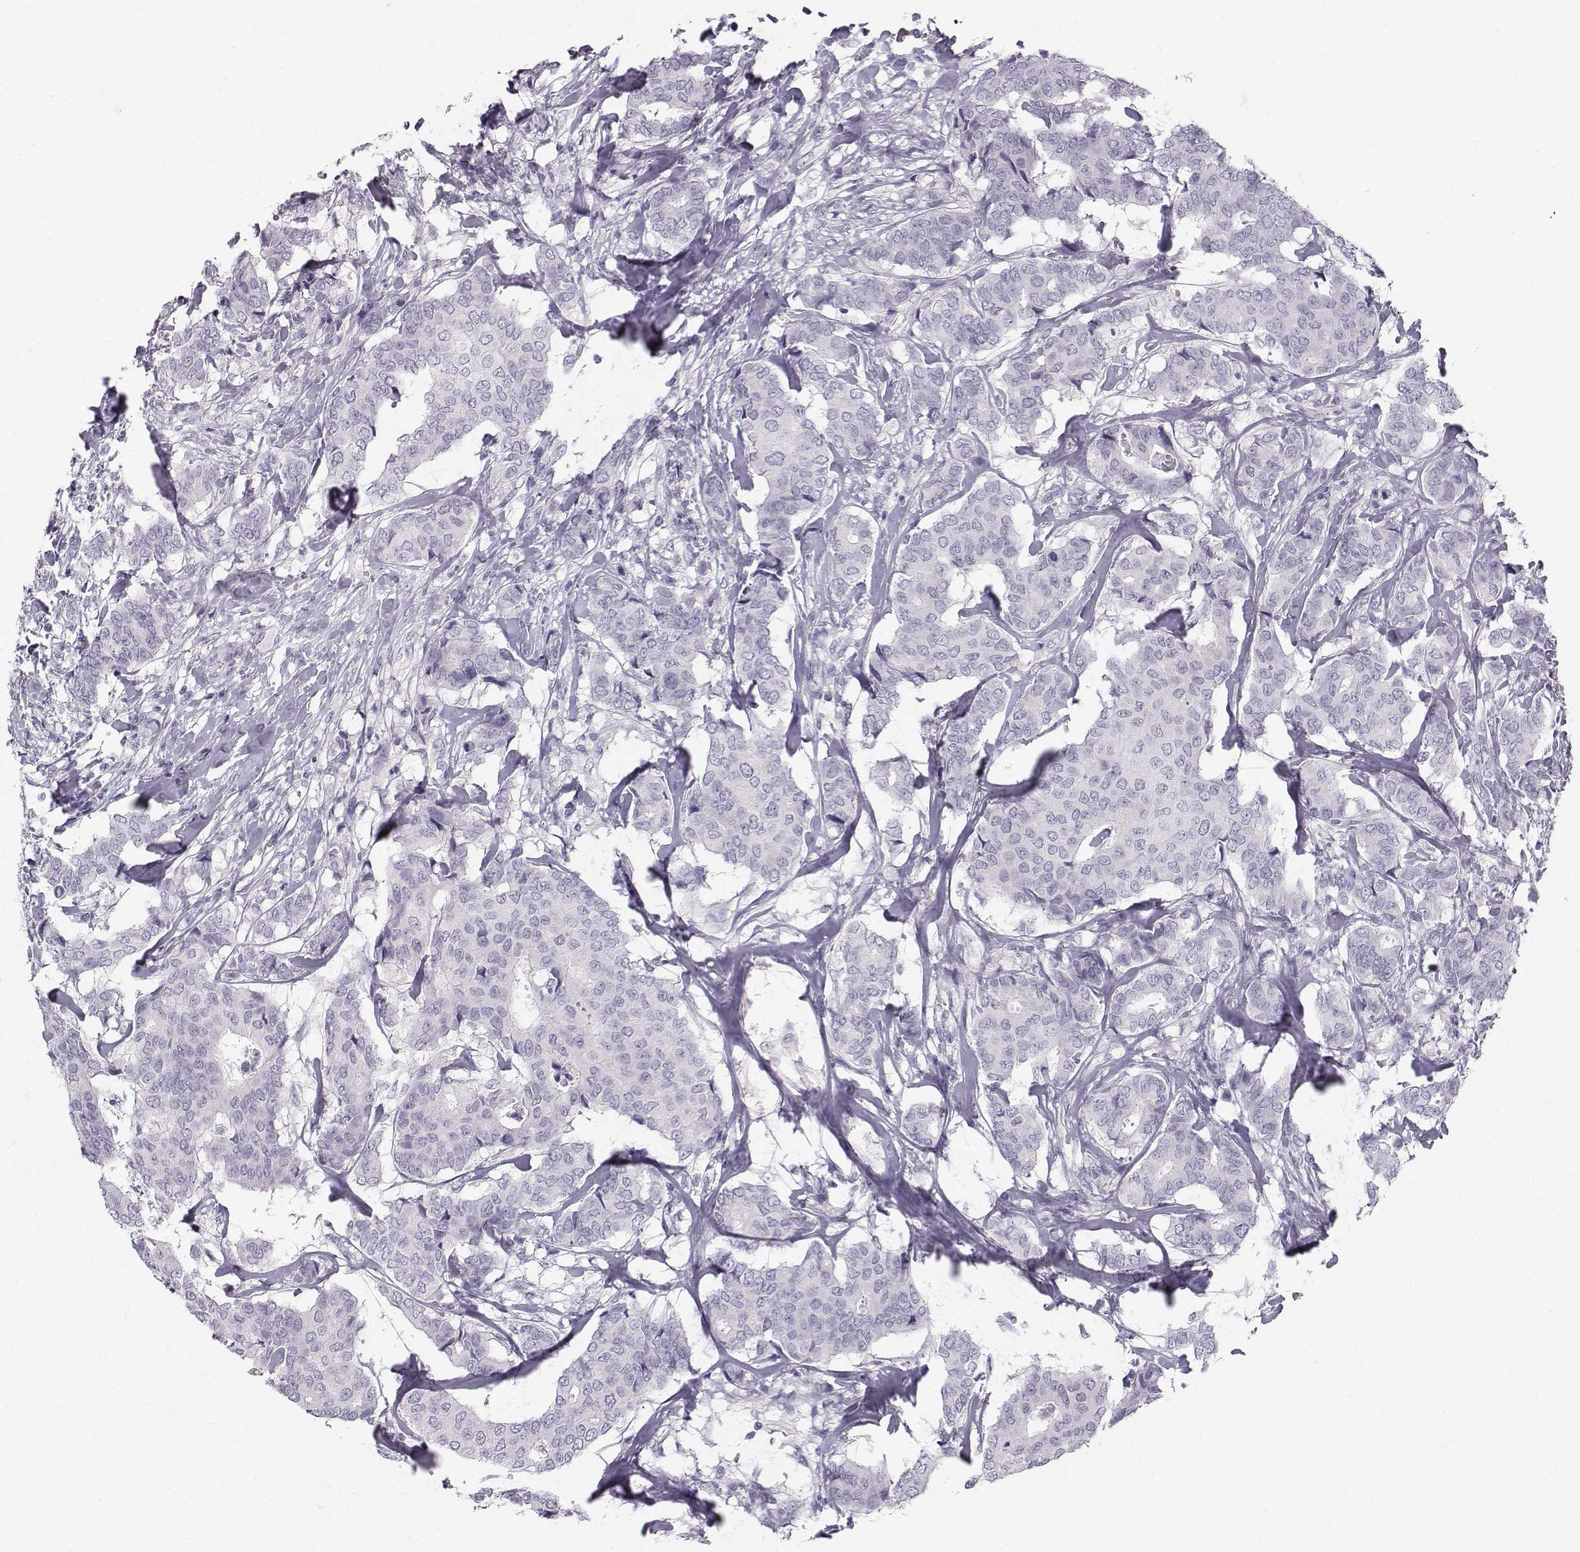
{"staining": {"intensity": "negative", "quantity": "none", "location": "none"}, "tissue": "breast cancer", "cell_type": "Tumor cells", "image_type": "cancer", "snomed": [{"axis": "morphology", "description": "Duct carcinoma"}, {"axis": "topography", "description": "Breast"}], "caption": "A photomicrograph of human breast cancer is negative for staining in tumor cells.", "gene": "SYCE1", "patient": {"sex": "female", "age": 75}}